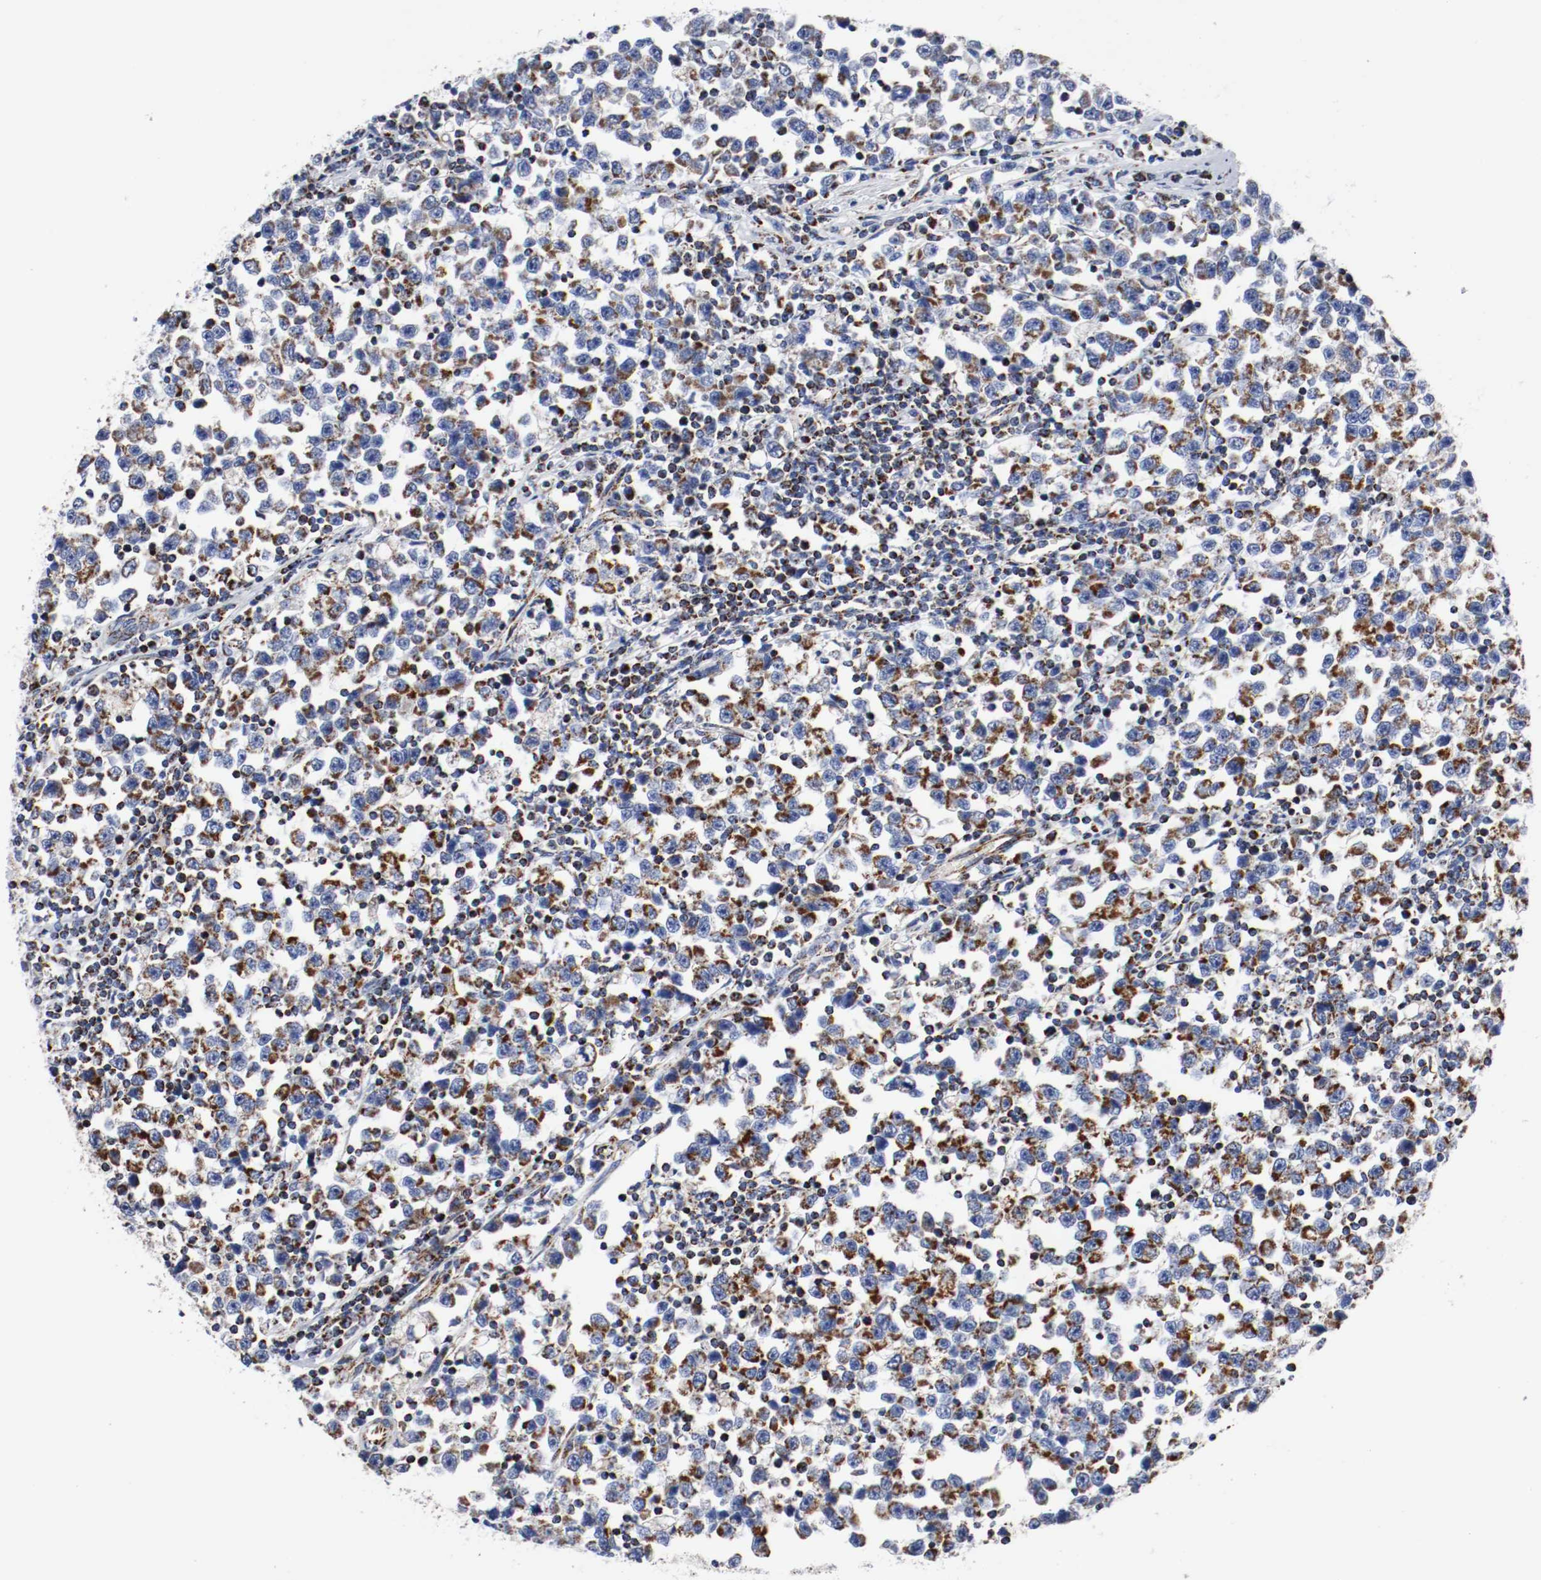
{"staining": {"intensity": "moderate", "quantity": ">75%", "location": "cytoplasmic/membranous"}, "tissue": "testis cancer", "cell_type": "Tumor cells", "image_type": "cancer", "snomed": [{"axis": "morphology", "description": "Seminoma, NOS"}, {"axis": "topography", "description": "Testis"}], "caption": "Immunohistochemistry of testis cancer (seminoma) exhibits medium levels of moderate cytoplasmic/membranous positivity in about >75% of tumor cells. Nuclei are stained in blue.", "gene": "TUBD1", "patient": {"sex": "male", "age": 43}}